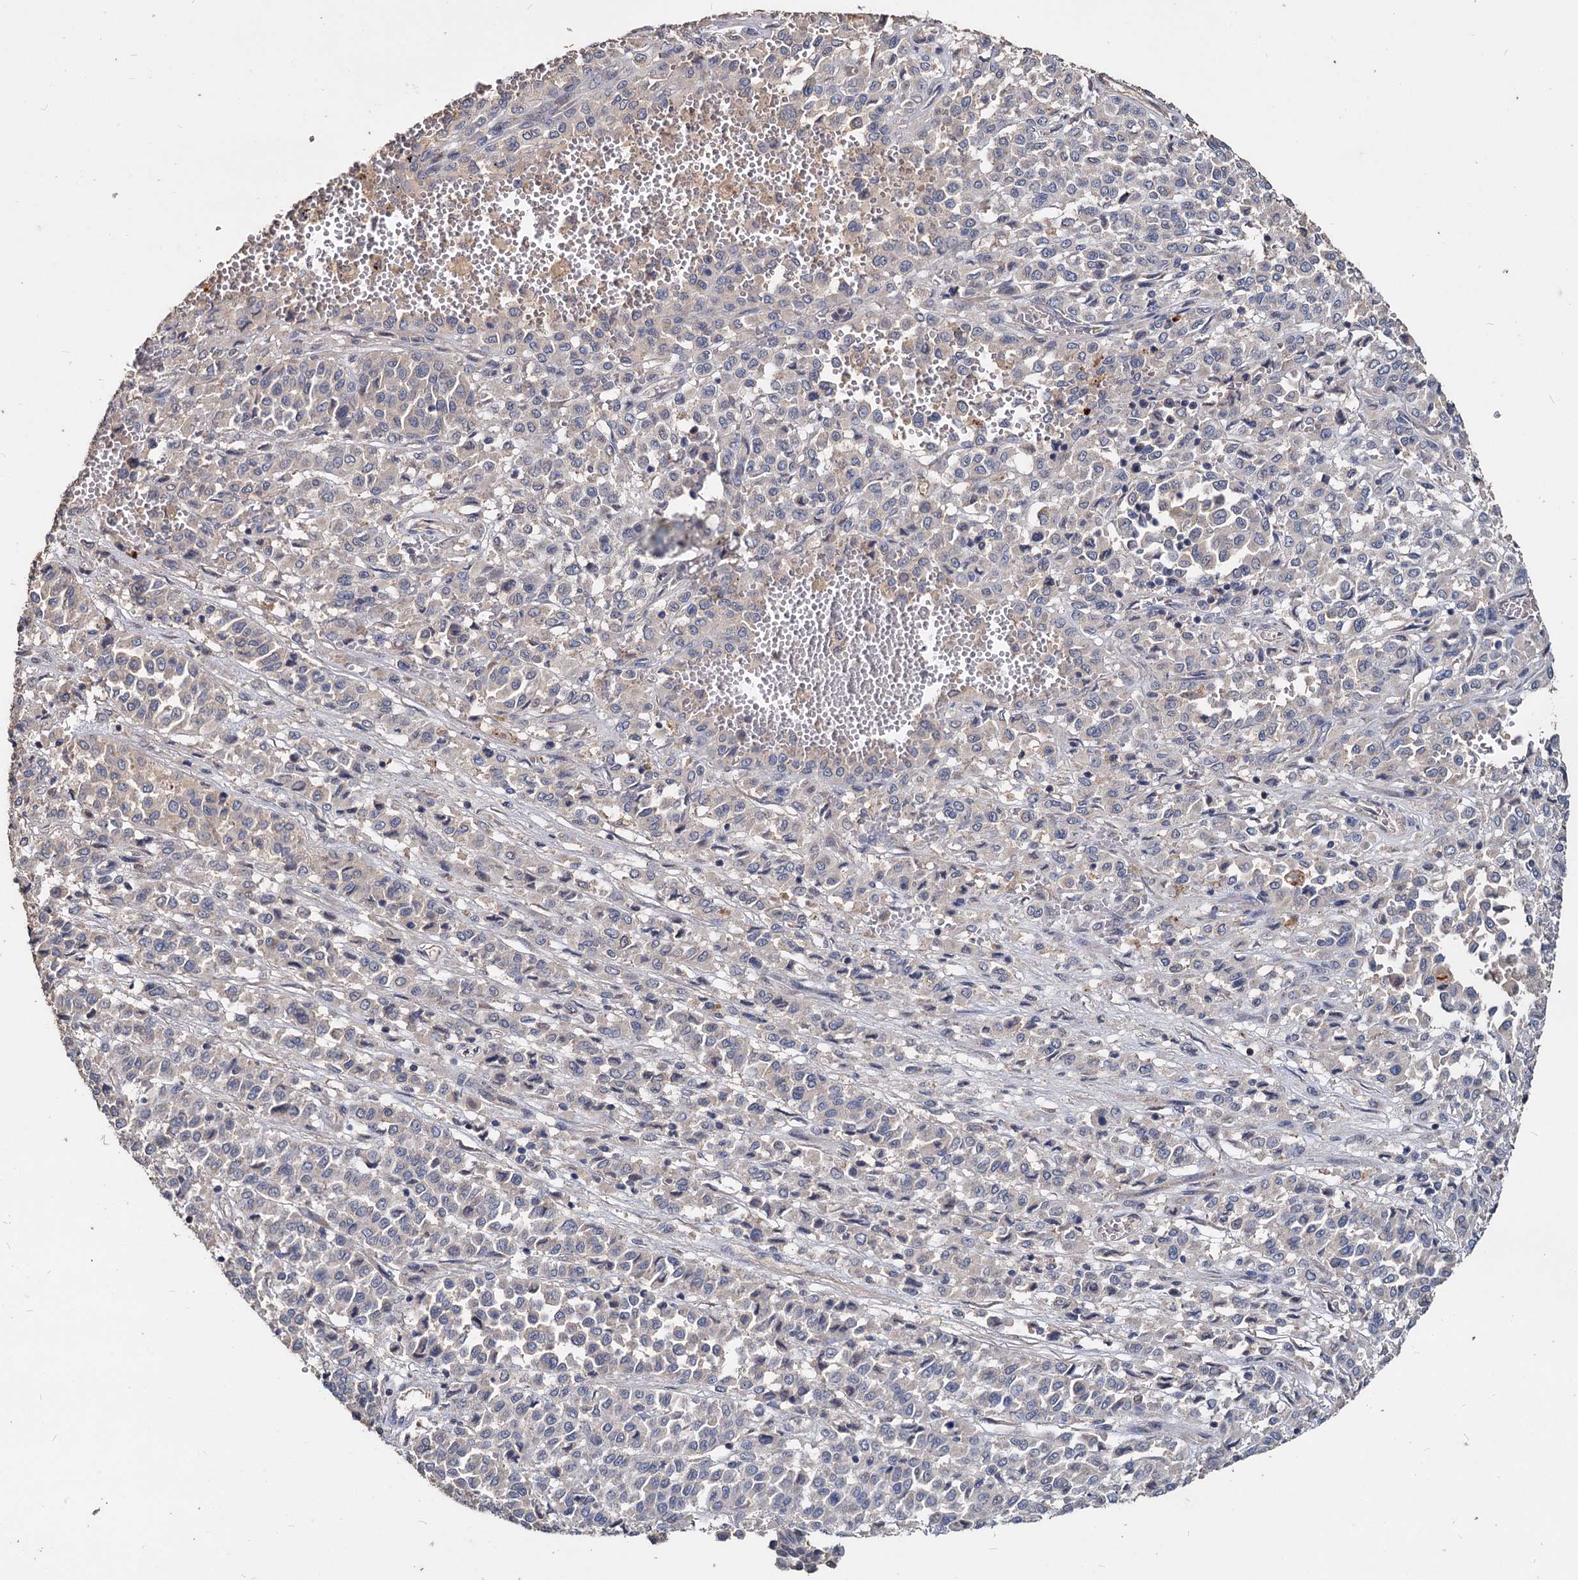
{"staining": {"intensity": "negative", "quantity": "none", "location": "none"}, "tissue": "melanoma", "cell_type": "Tumor cells", "image_type": "cancer", "snomed": [{"axis": "morphology", "description": "Malignant melanoma, Metastatic site"}, {"axis": "topography", "description": "Pancreas"}], "caption": "This is an immunohistochemistry micrograph of malignant melanoma (metastatic site). There is no positivity in tumor cells.", "gene": "DEPDC4", "patient": {"sex": "female", "age": 30}}